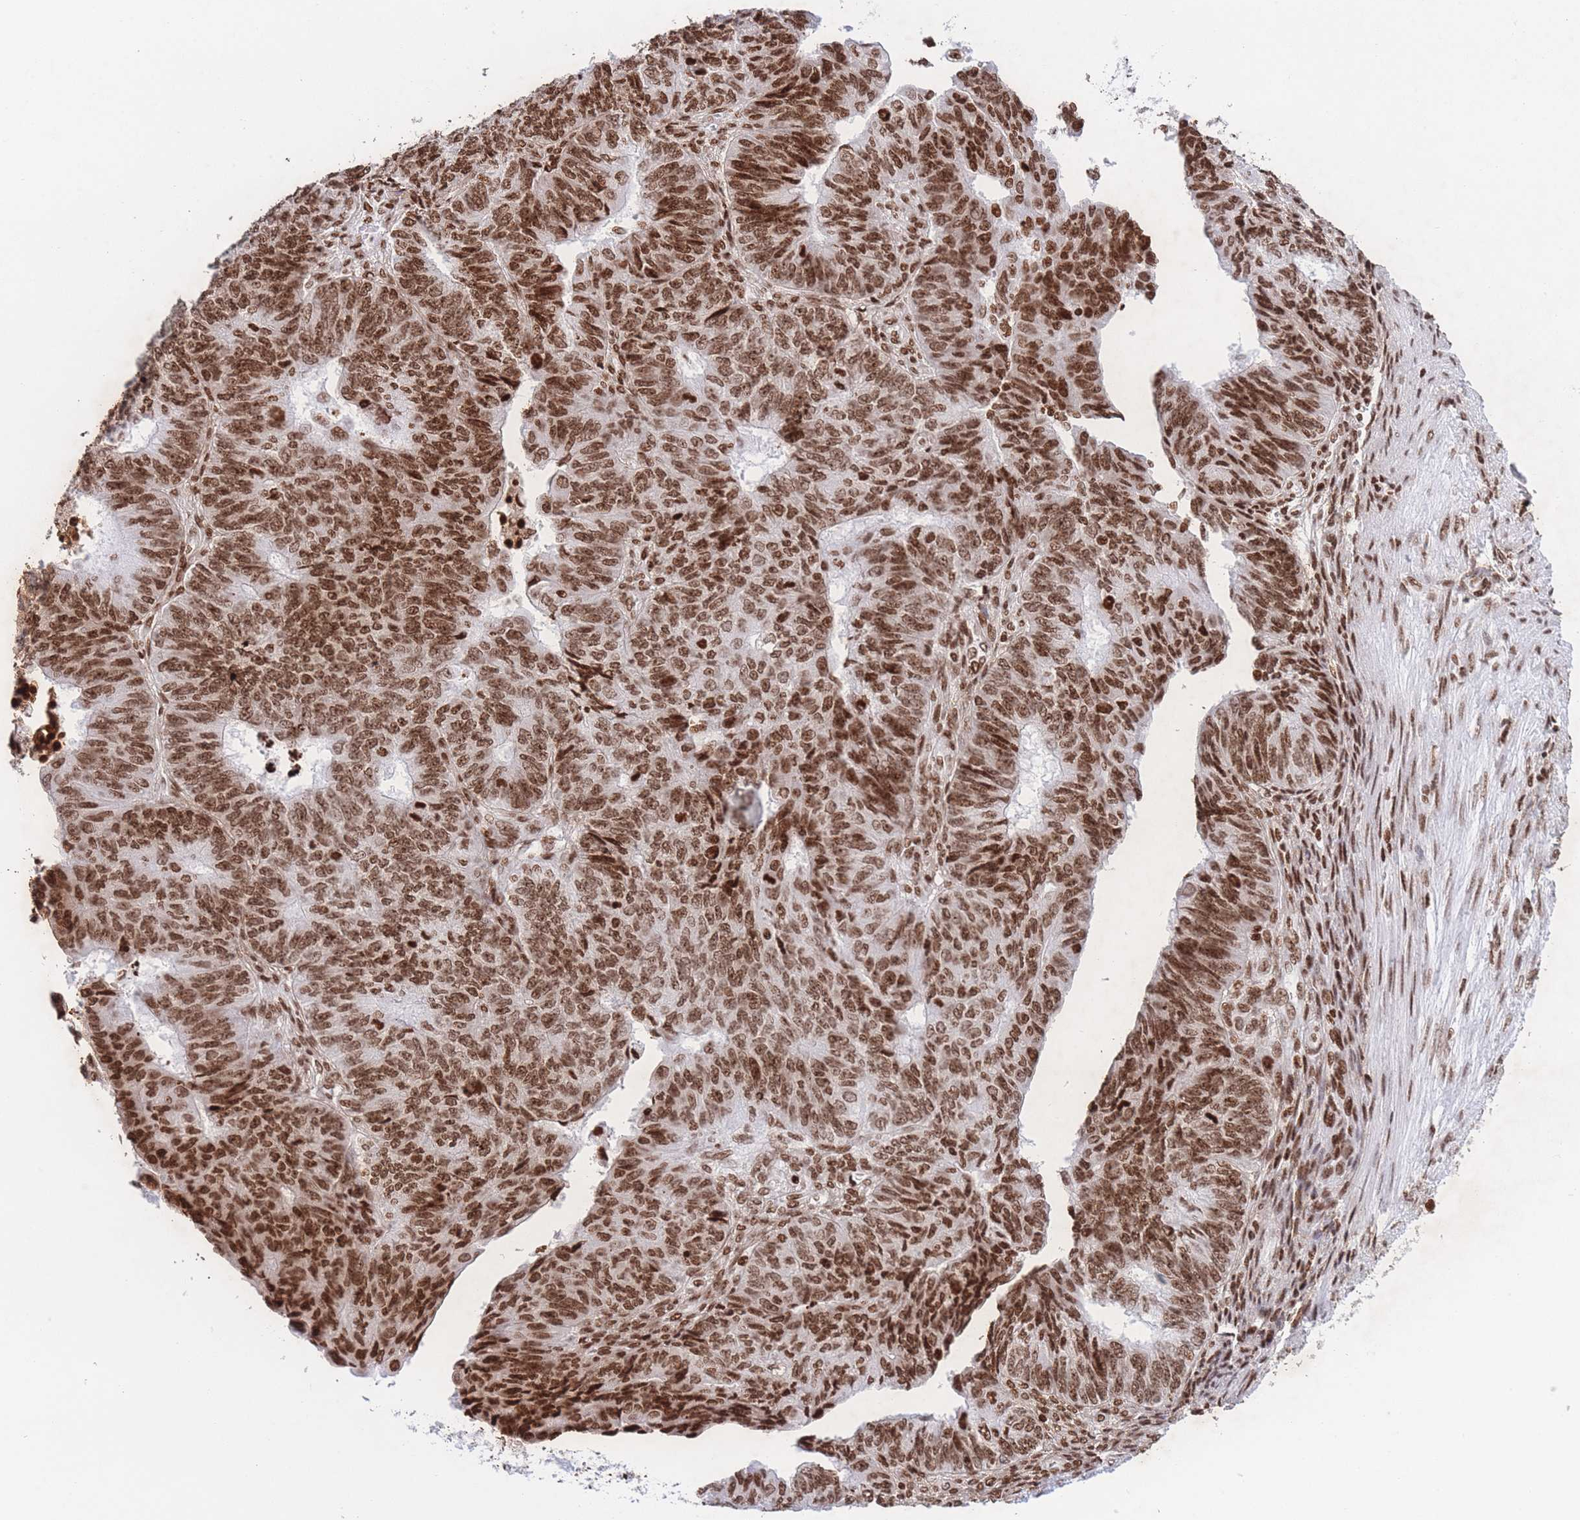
{"staining": {"intensity": "moderate", "quantity": ">75%", "location": "nuclear"}, "tissue": "endometrial cancer", "cell_type": "Tumor cells", "image_type": "cancer", "snomed": [{"axis": "morphology", "description": "Adenocarcinoma, NOS"}, {"axis": "topography", "description": "Endometrium"}], "caption": "The photomicrograph demonstrates a brown stain indicating the presence of a protein in the nuclear of tumor cells in endometrial cancer (adenocarcinoma).", "gene": "H2BC11", "patient": {"sex": "female", "age": 32}}